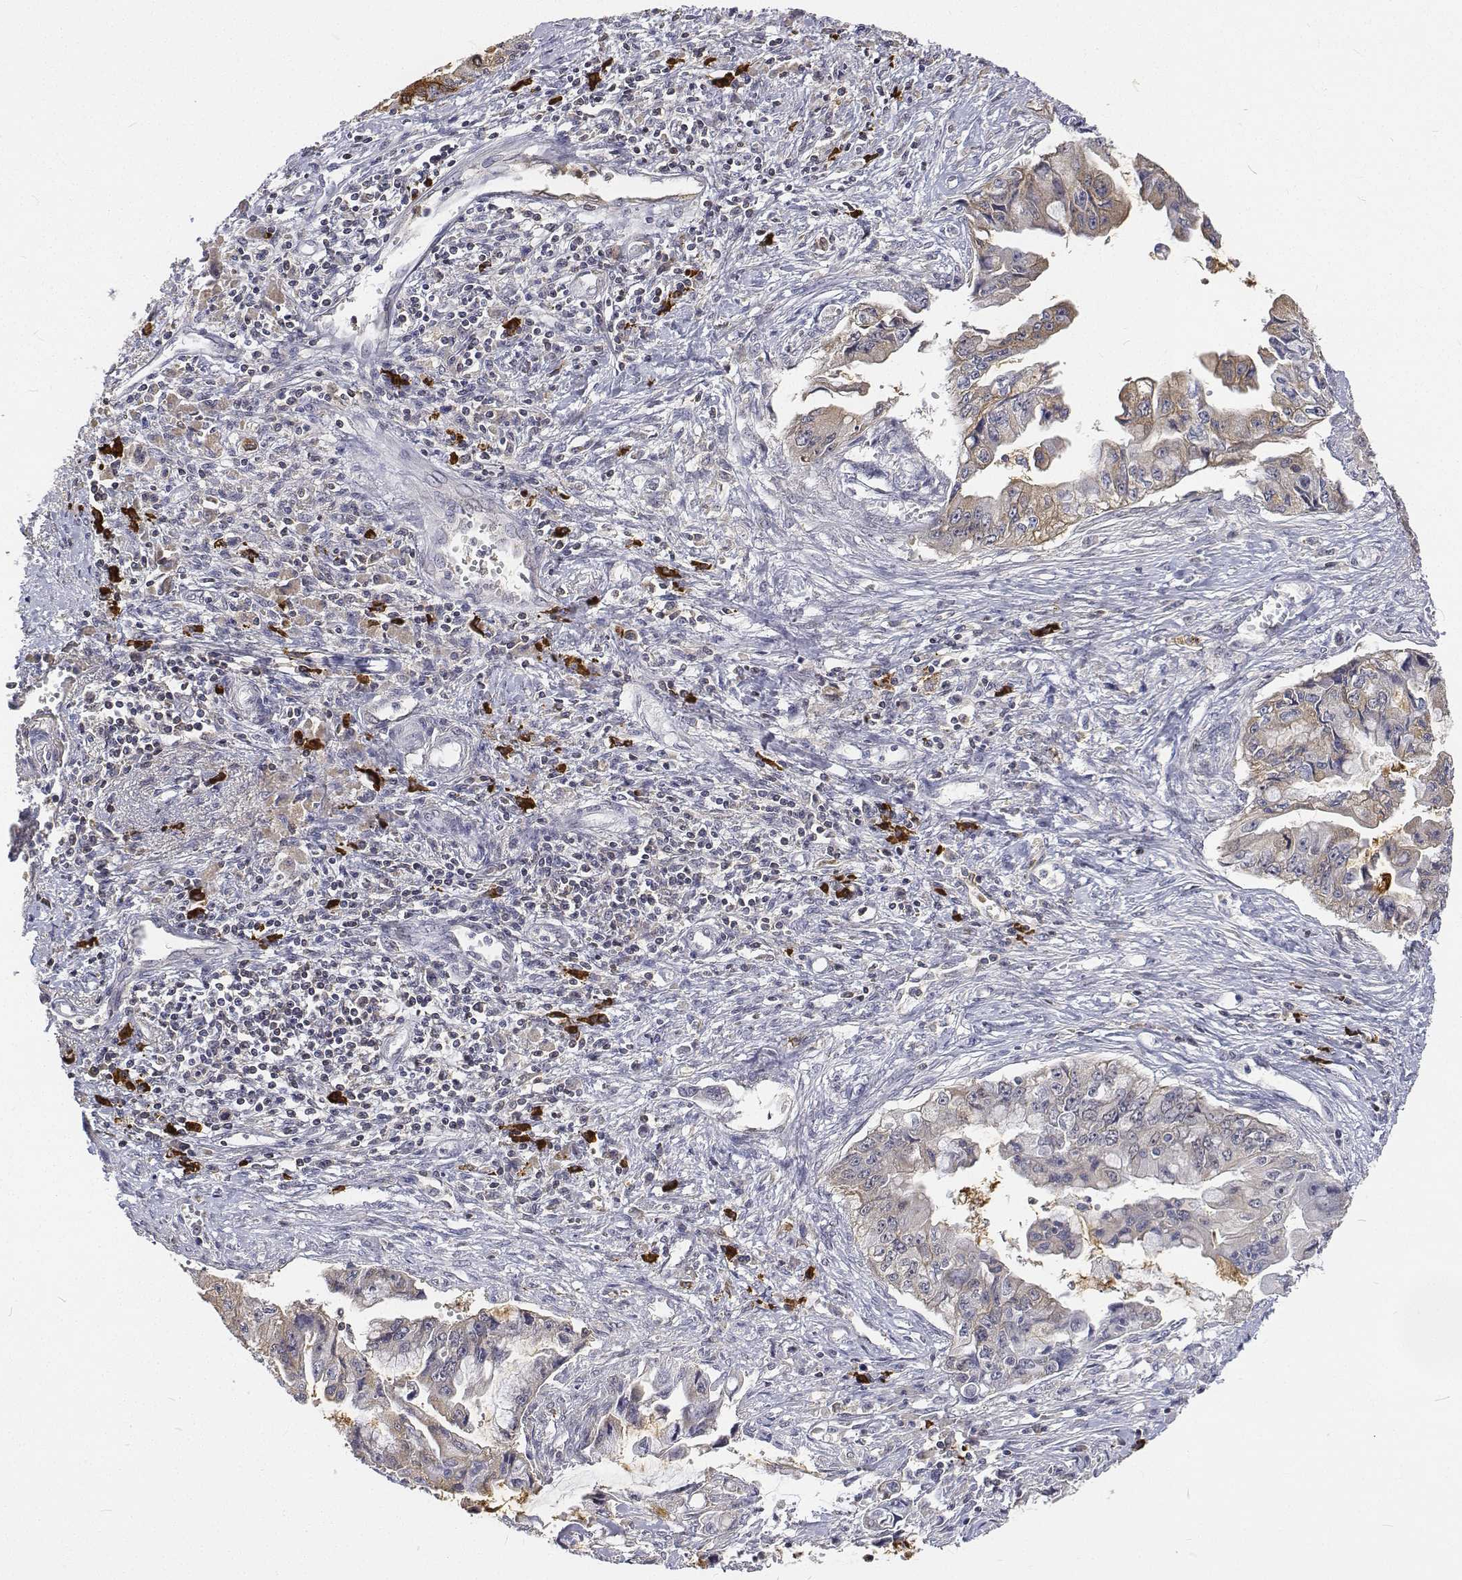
{"staining": {"intensity": "moderate", "quantity": "<25%", "location": "cytoplasmic/membranous"}, "tissue": "pancreatic cancer", "cell_type": "Tumor cells", "image_type": "cancer", "snomed": [{"axis": "morphology", "description": "Adenocarcinoma, NOS"}, {"axis": "topography", "description": "Pancreas"}], "caption": "A brown stain labels moderate cytoplasmic/membranous expression of a protein in pancreatic cancer (adenocarcinoma) tumor cells. Using DAB (3,3'-diaminobenzidine) (brown) and hematoxylin (blue) stains, captured at high magnification using brightfield microscopy.", "gene": "ATRX", "patient": {"sex": "male", "age": 66}}